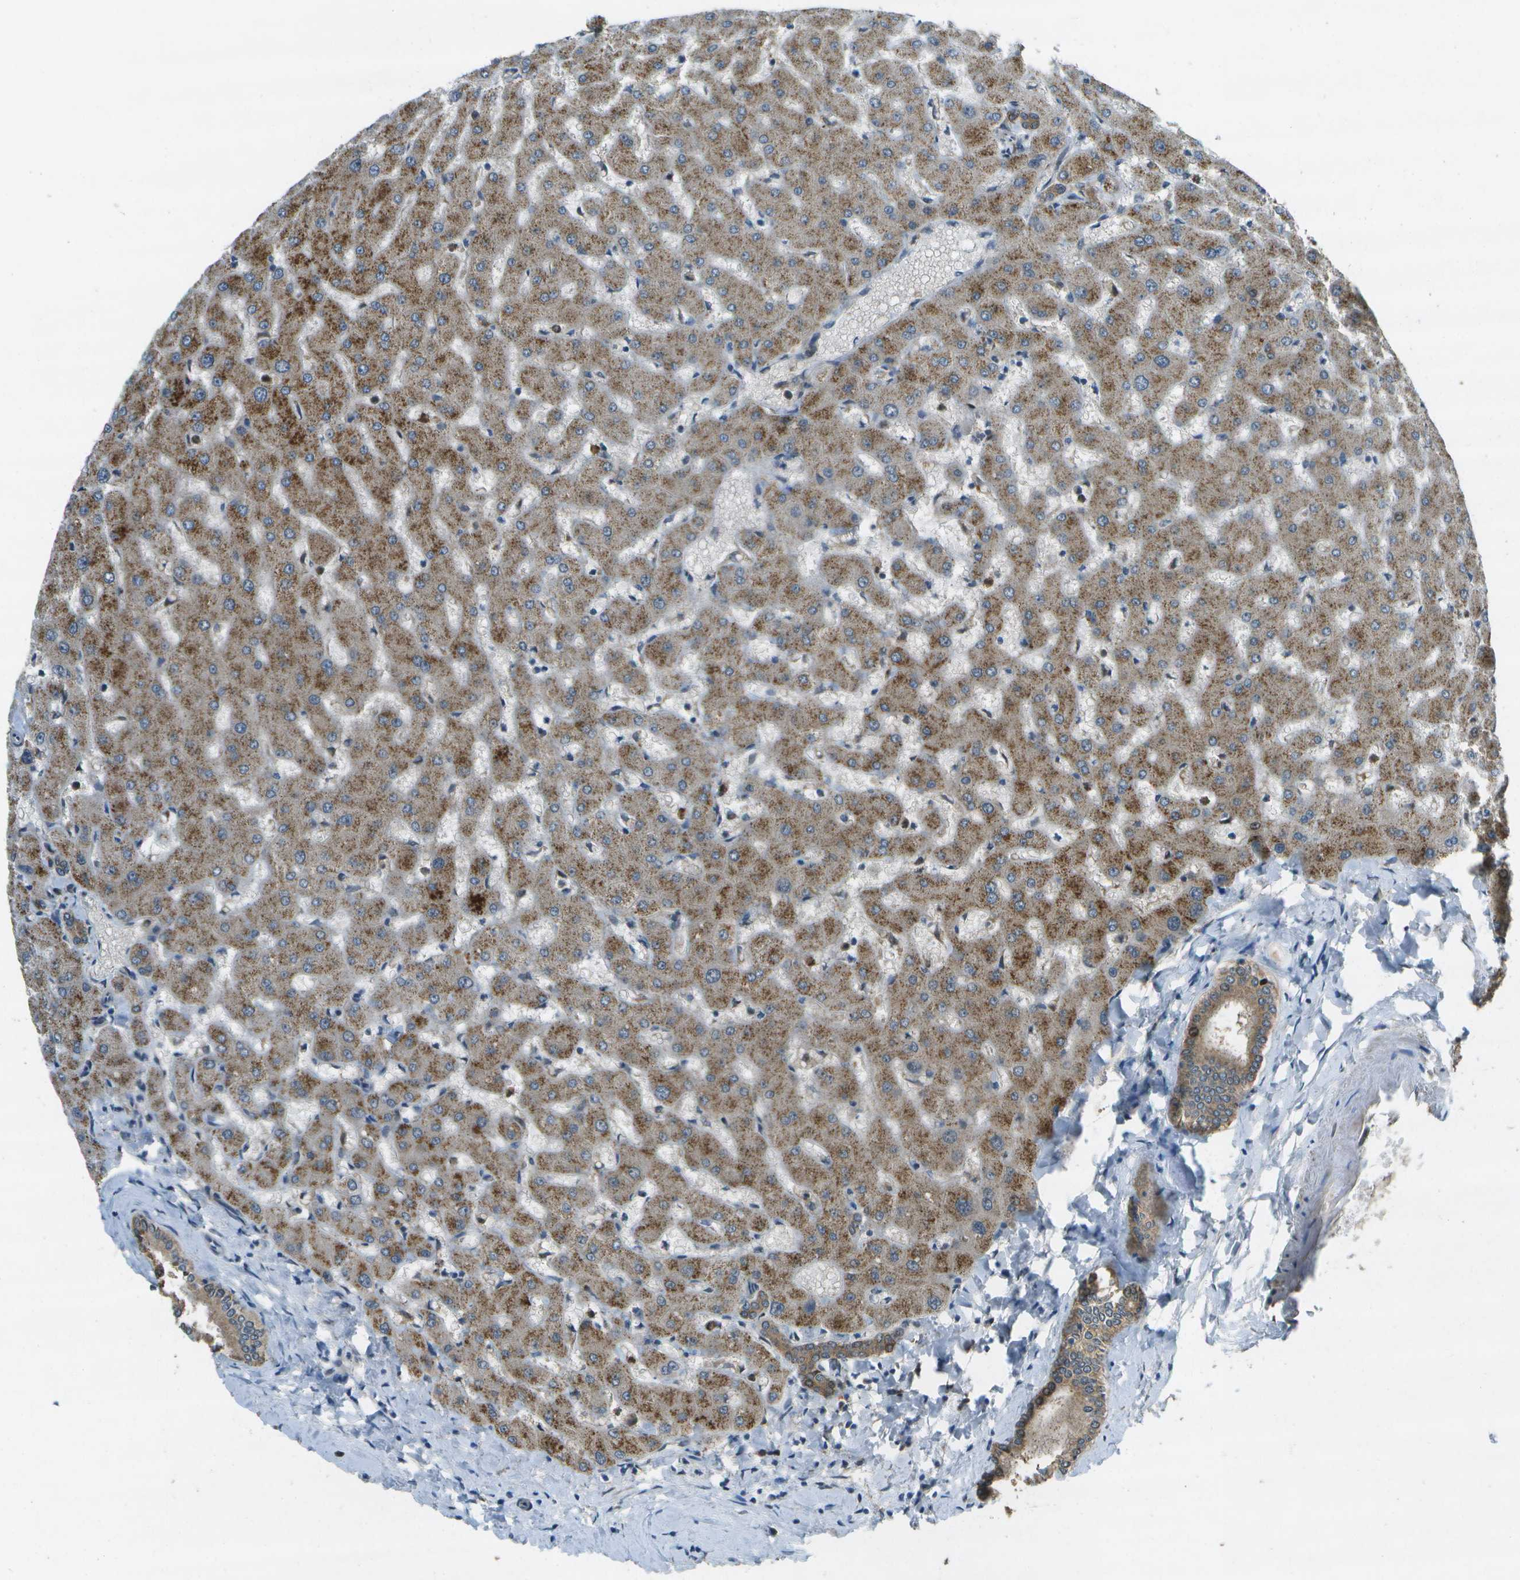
{"staining": {"intensity": "moderate", "quantity": ">75%", "location": "cytoplasmic/membranous"}, "tissue": "liver", "cell_type": "Cholangiocytes", "image_type": "normal", "snomed": [{"axis": "morphology", "description": "Normal tissue, NOS"}, {"axis": "topography", "description": "Liver"}], "caption": "Unremarkable liver was stained to show a protein in brown. There is medium levels of moderate cytoplasmic/membranous expression in about >75% of cholangiocytes. The protein of interest is shown in brown color, while the nuclei are stained blue.", "gene": "GANC", "patient": {"sex": "female", "age": 63}}